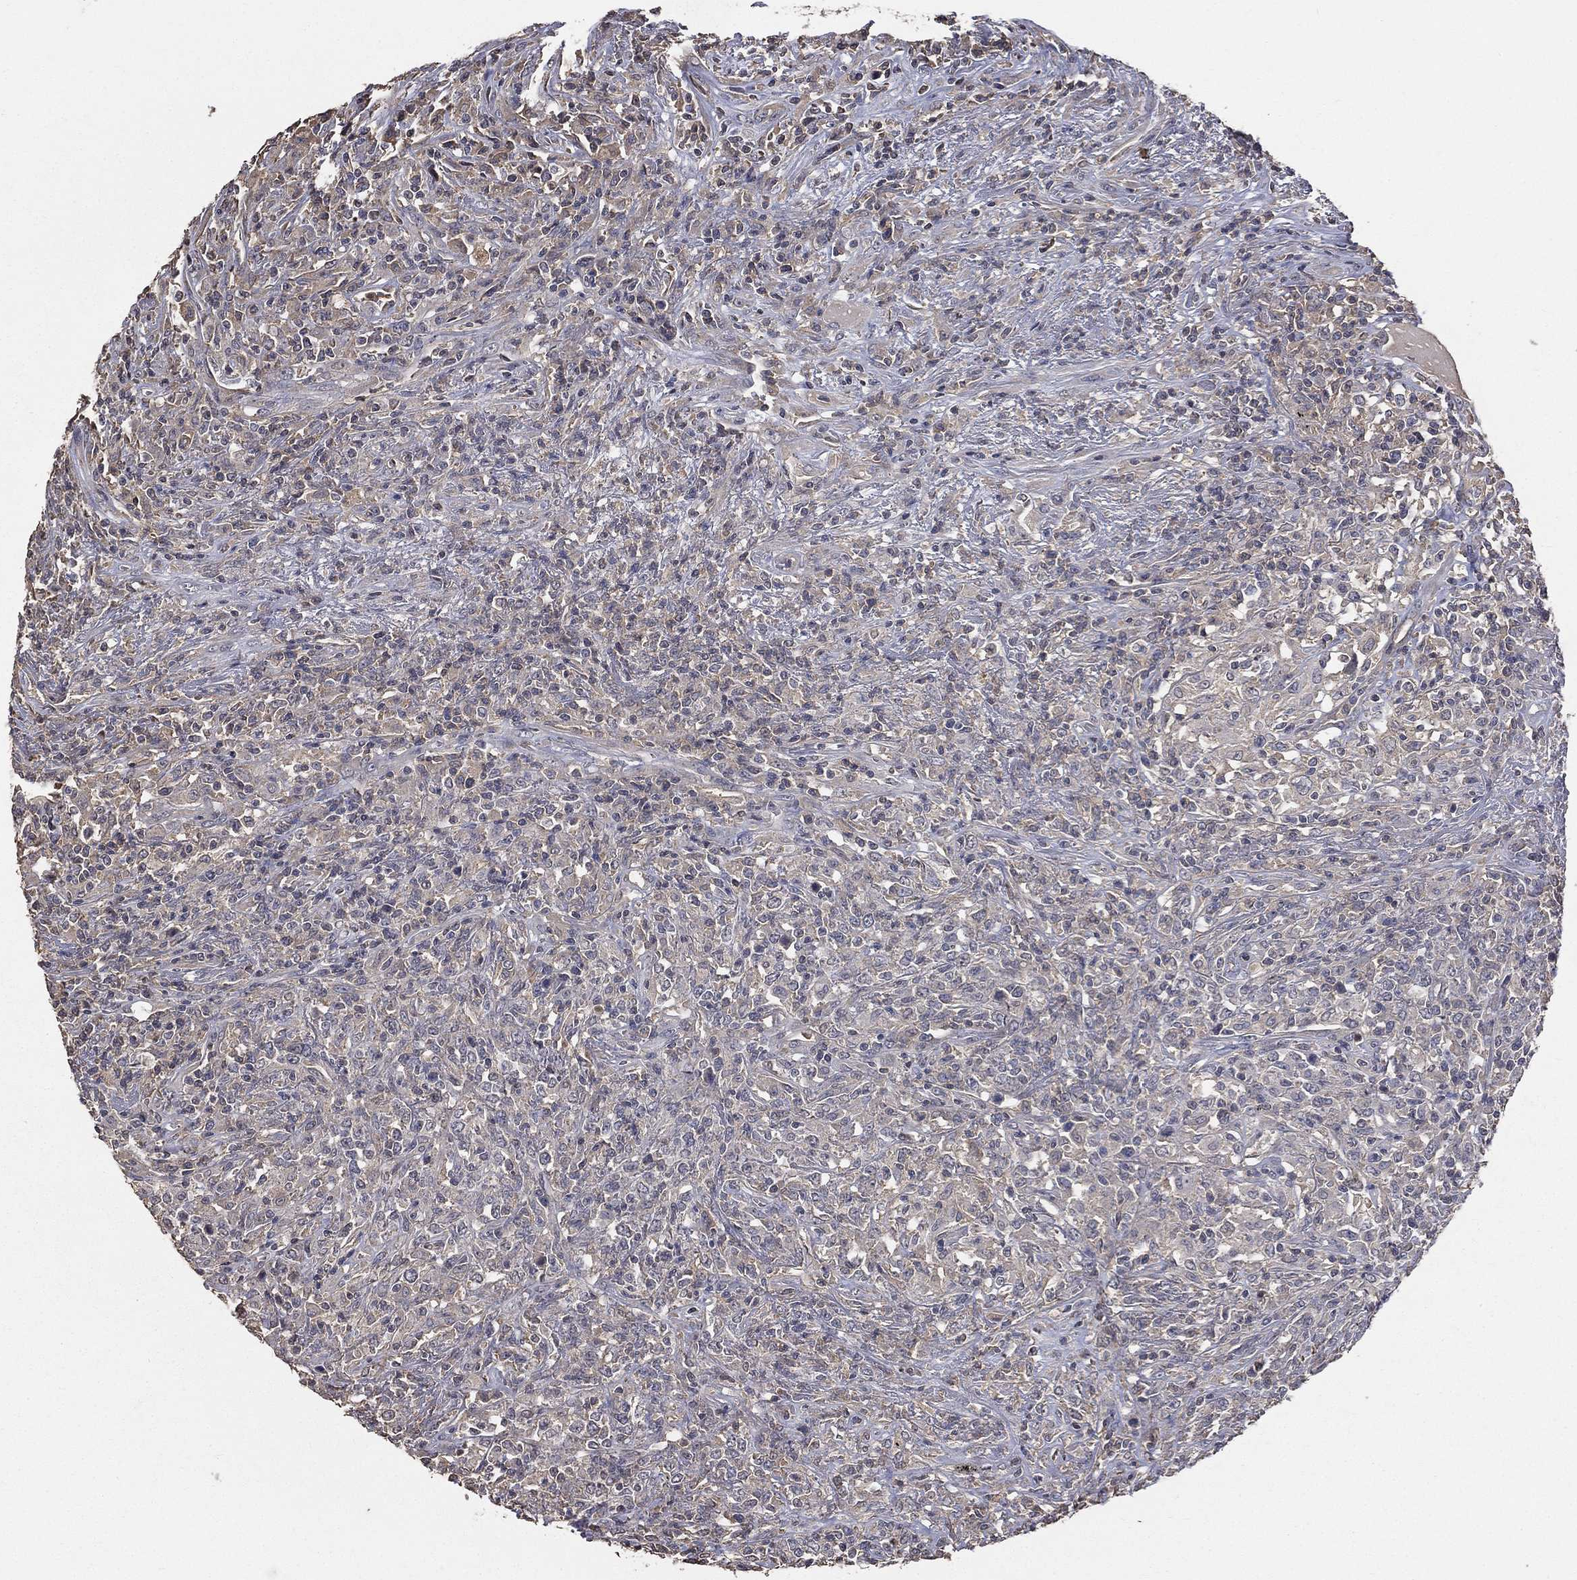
{"staining": {"intensity": "negative", "quantity": "none", "location": "none"}, "tissue": "lymphoma", "cell_type": "Tumor cells", "image_type": "cancer", "snomed": [{"axis": "morphology", "description": "Malignant lymphoma, non-Hodgkin's type, High grade"}, {"axis": "topography", "description": "Lung"}], "caption": "IHC histopathology image of neoplastic tissue: human lymphoma stained with DAB (3,3'-diaminobenzidine) exhibits no significant protein expression in tumor cells.", "gene": "SNAP25", "patient": {"sex": "male", "age": 79}}